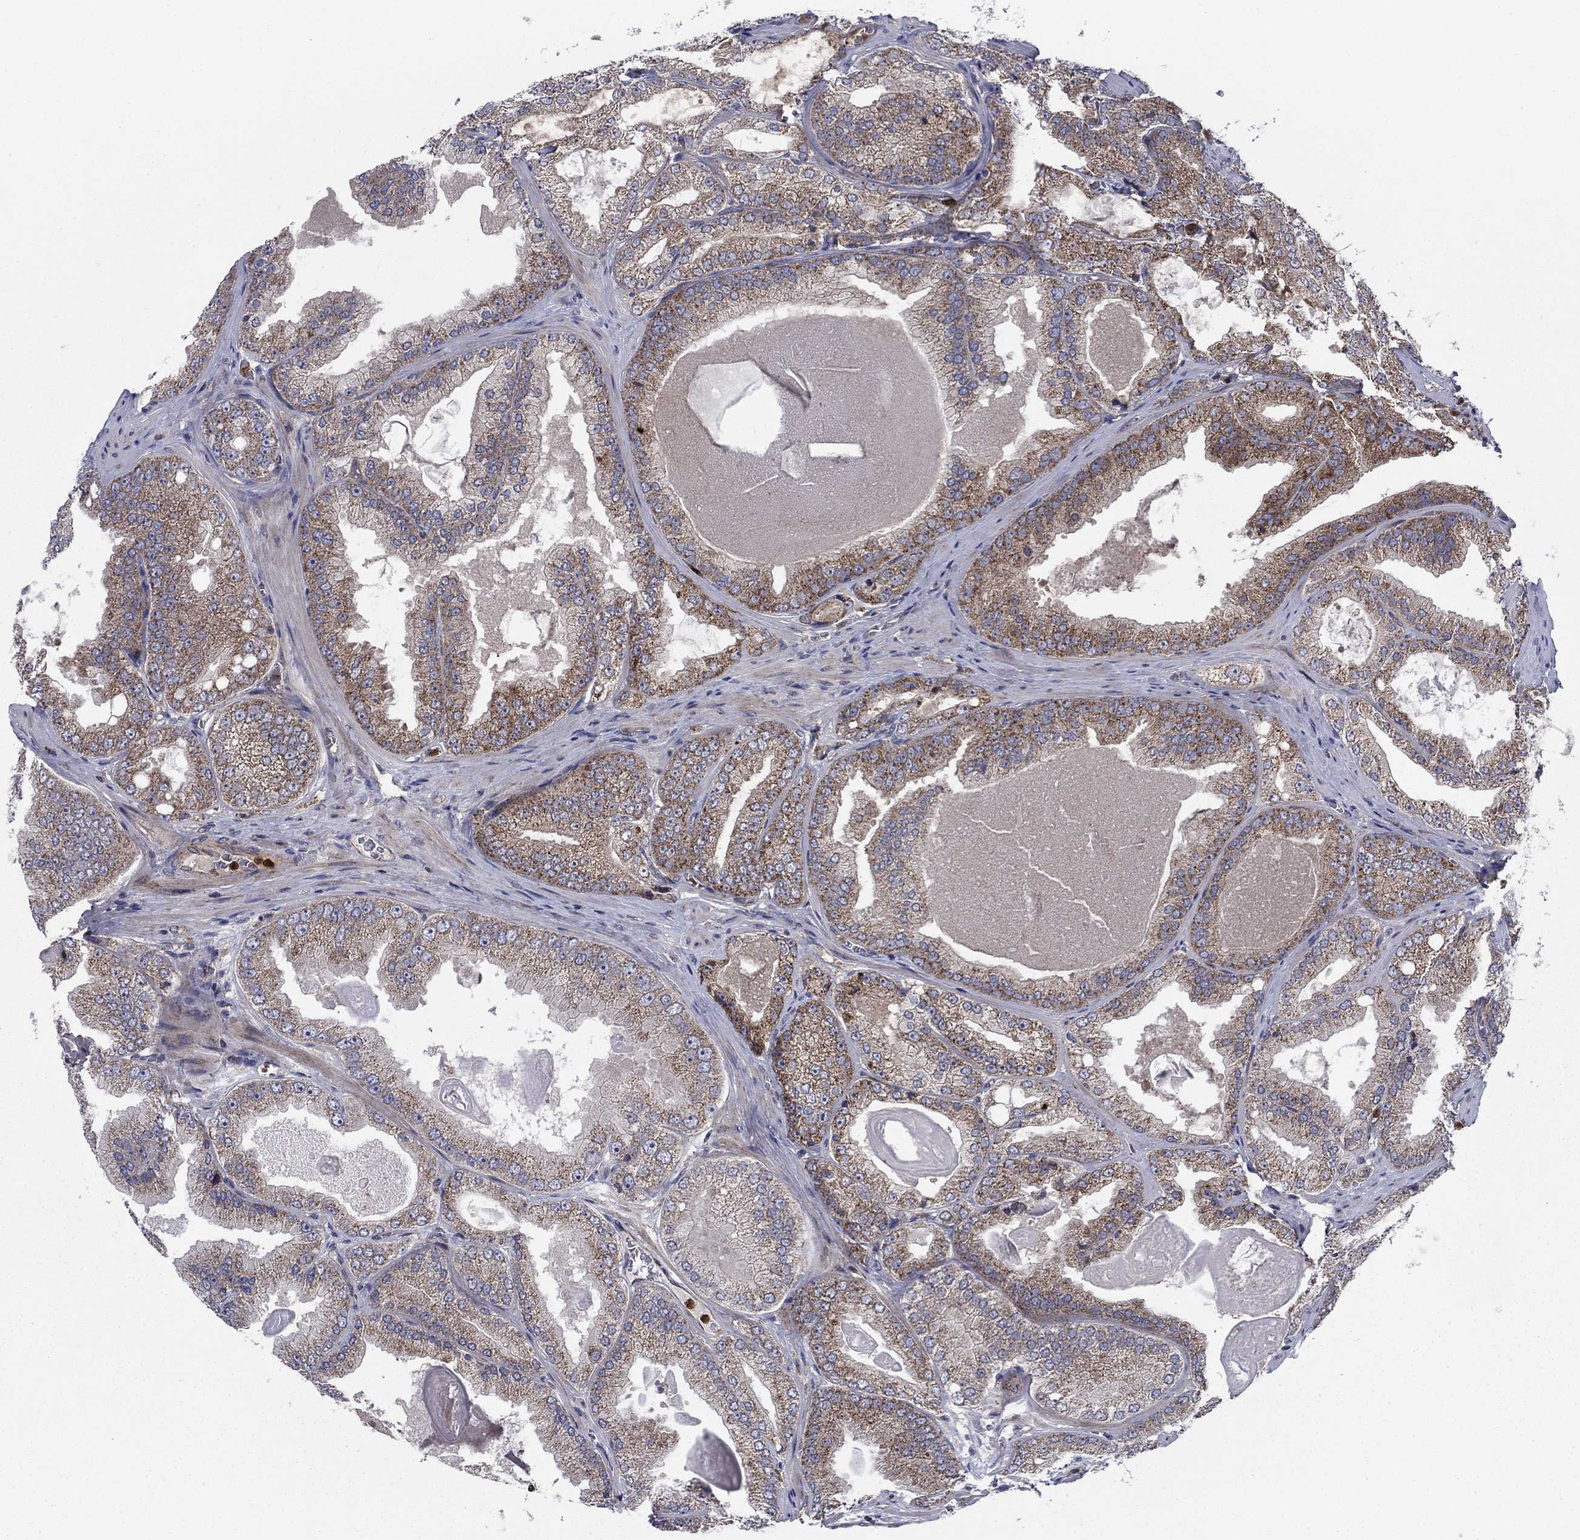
{"staining": {"intensity": "moderate", "quantity": "25%-75%", "location": "cytoplasmic/membranous"}, "tissue": "prostate cancer", "cell_type": "Tumor cells", "image_type": "cancer", "snomed": [{"axis": "morphology", "description": "Adenocarcinoma, Low grade"}, {"axis": "topography", "description": "Prostate"}], "caption": "IHC of low-grade adenocarcinoma (prostate) exhibits medium levels of moderate cytoplasmic/membranous positivity in approximately 25%-75% of tumor cells.", "gene": "RNF19B", "patient": {"sex": "male", "age": 72}}